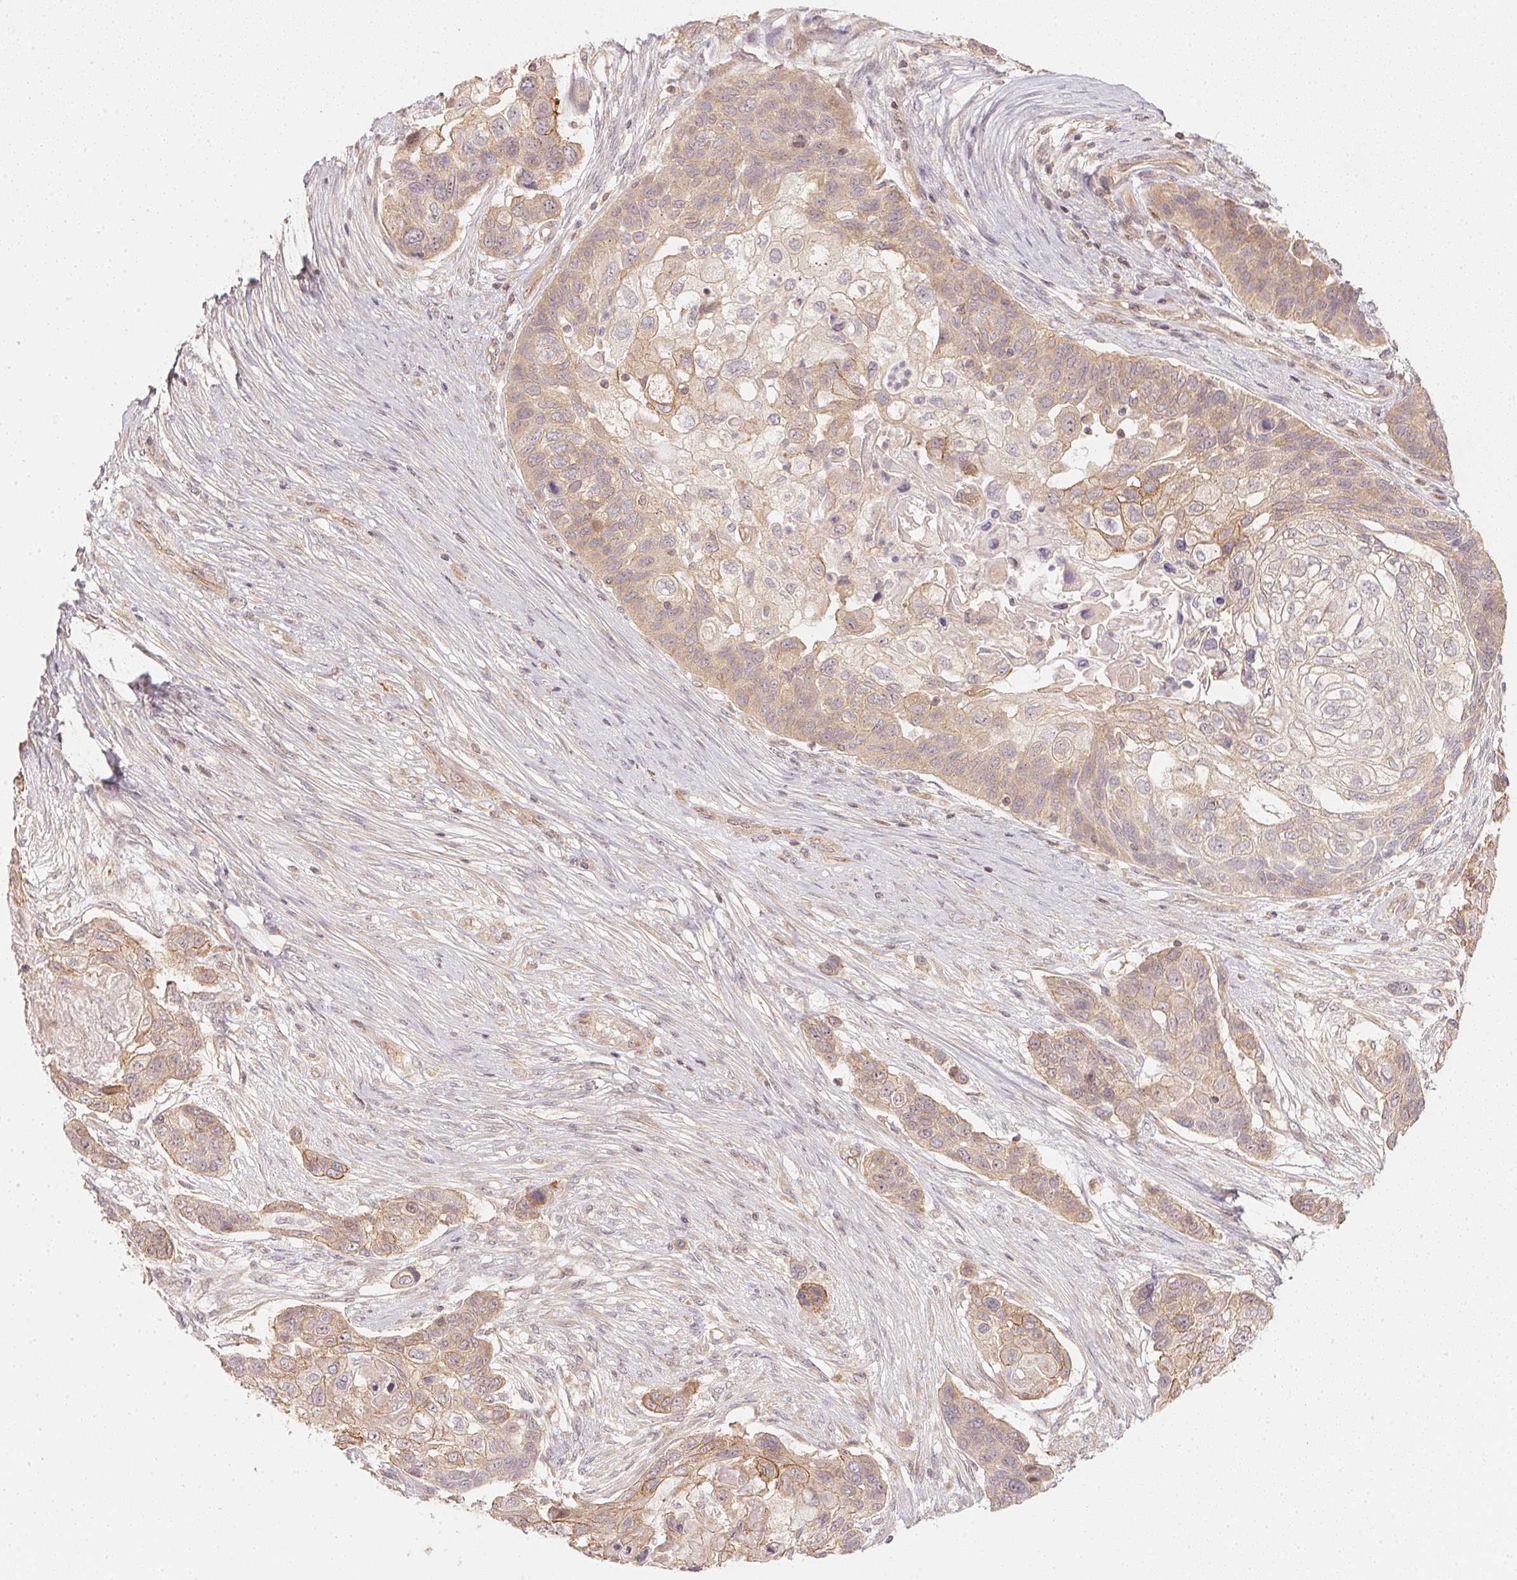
{"staining": {"intensity": "weak", "quantity": ">75%", "location": "cytoplasmic/membranous"}, "tissue": "lung cancer", "cell_type": "Tumor cells", "image_type": "cancer", "snomed": [{"axis": "morphology", "description": "Squamous cell carcinoma, NOS"}, {"axis": "topography", "description": "Lung"}], "caption": "Weak cytoplasmic/membranous staining is identified in about >75% of tumor cells in lung cancer. (IHC, brightfield microscopy, high magnification).", "gene": "WDR54", "patient": {"sex": "male", "age": 69}}